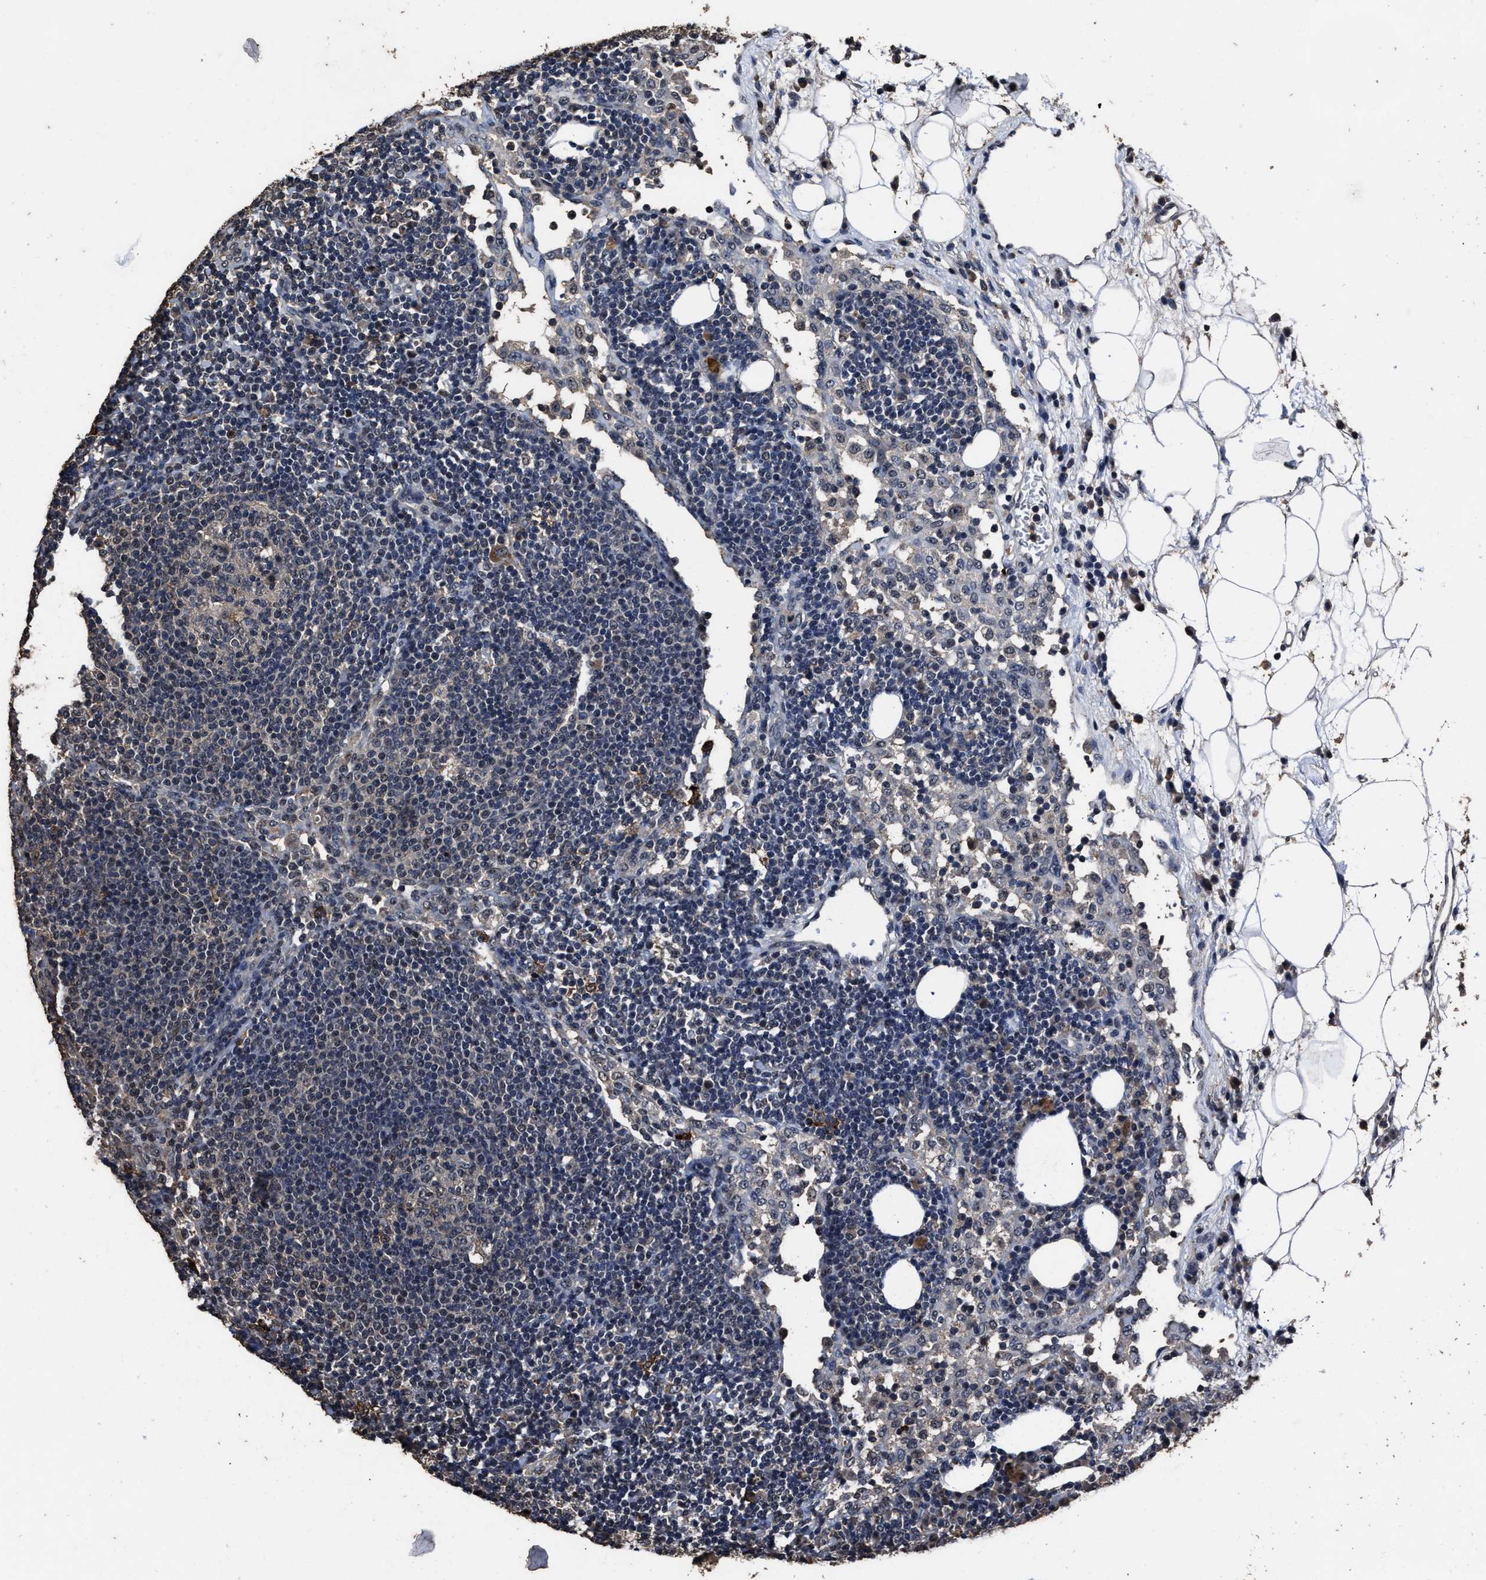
{"staining": {"intensity": "weak", "quantity": "<25%", "location": "cytoplasmic/membranous"}, "tissue": "lymph node", "cell_type": "Germinal center cells", "image_type": "normal", "snomed": [{"axis": "morphology", "description": "Normal tissue, NOS"}, {"axis": "morphology", "description": "Carcinoid, malignant, NOS"}, {"axis": "topography", "description": "Lymph node"}], "caption": "Image shows no significant protein staining in germinal center cells of unremarkable lymph node. (DAB (3,3'-diaminobenzidine) immunohistochemistry with hematoxylin counter stain).", "gene": "RSBN1L", "patient": {"sex": "male", "age": 47}}